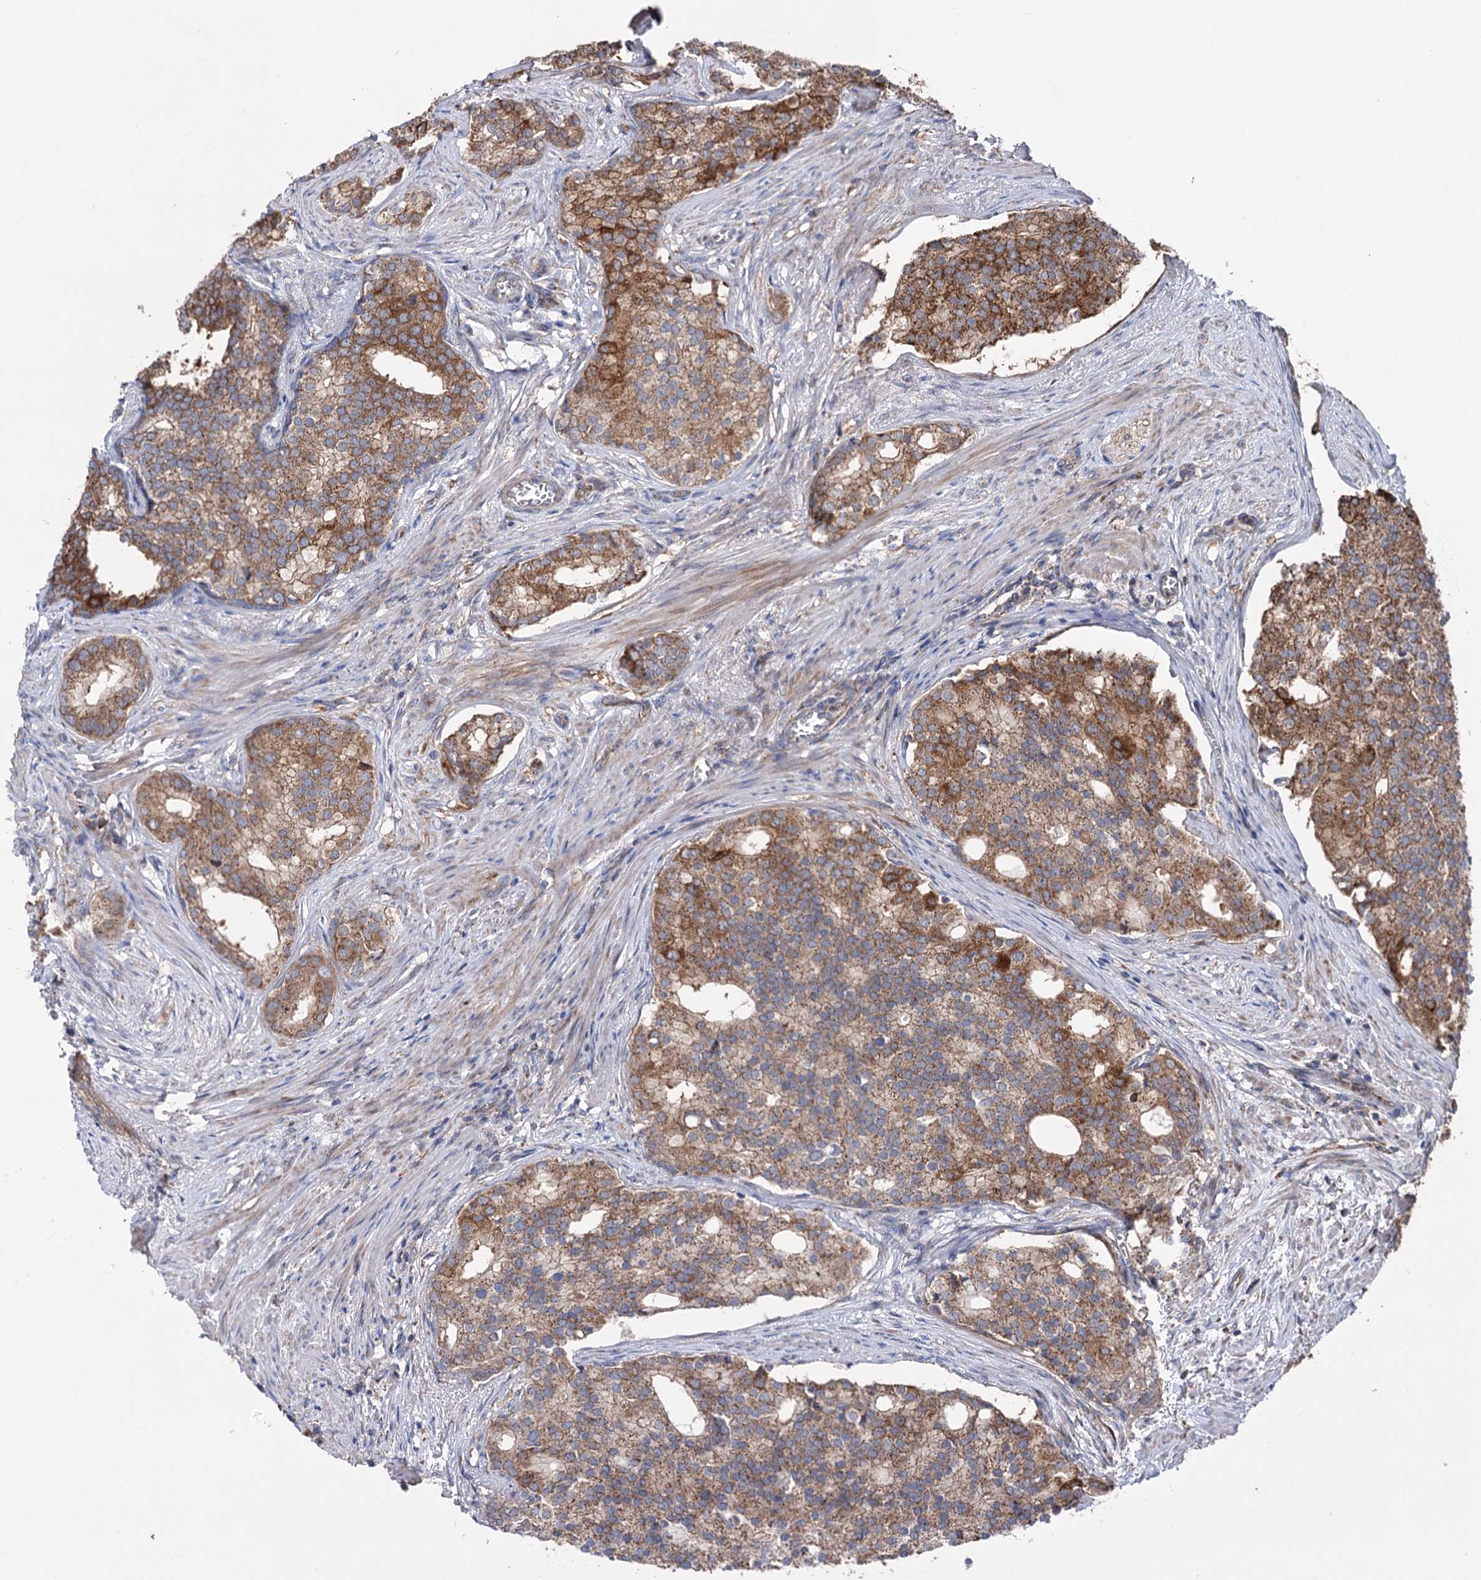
{"staining": {"intensity": "moderate", "quantity": ">75%", "location": "cytoplasmic/membranous"}, "tissue": "prostate cancer", "cell_type": "Tumor cells", "image_type": "cancer", "snomed": [{"axis": "morphology", "description": "Adenocarcinoma, Low grade"}, {"axis": "topography", "description": "Prostate"}], "caption": "This is an image of IHC staining of prostate cancer (low-grade adenocarcinoma), which shows moderate expression in the cytoplasmic/membranous of tumor cells.", "gene": "SUCLA2", "patient": {"sex": "male", "age": 71}}